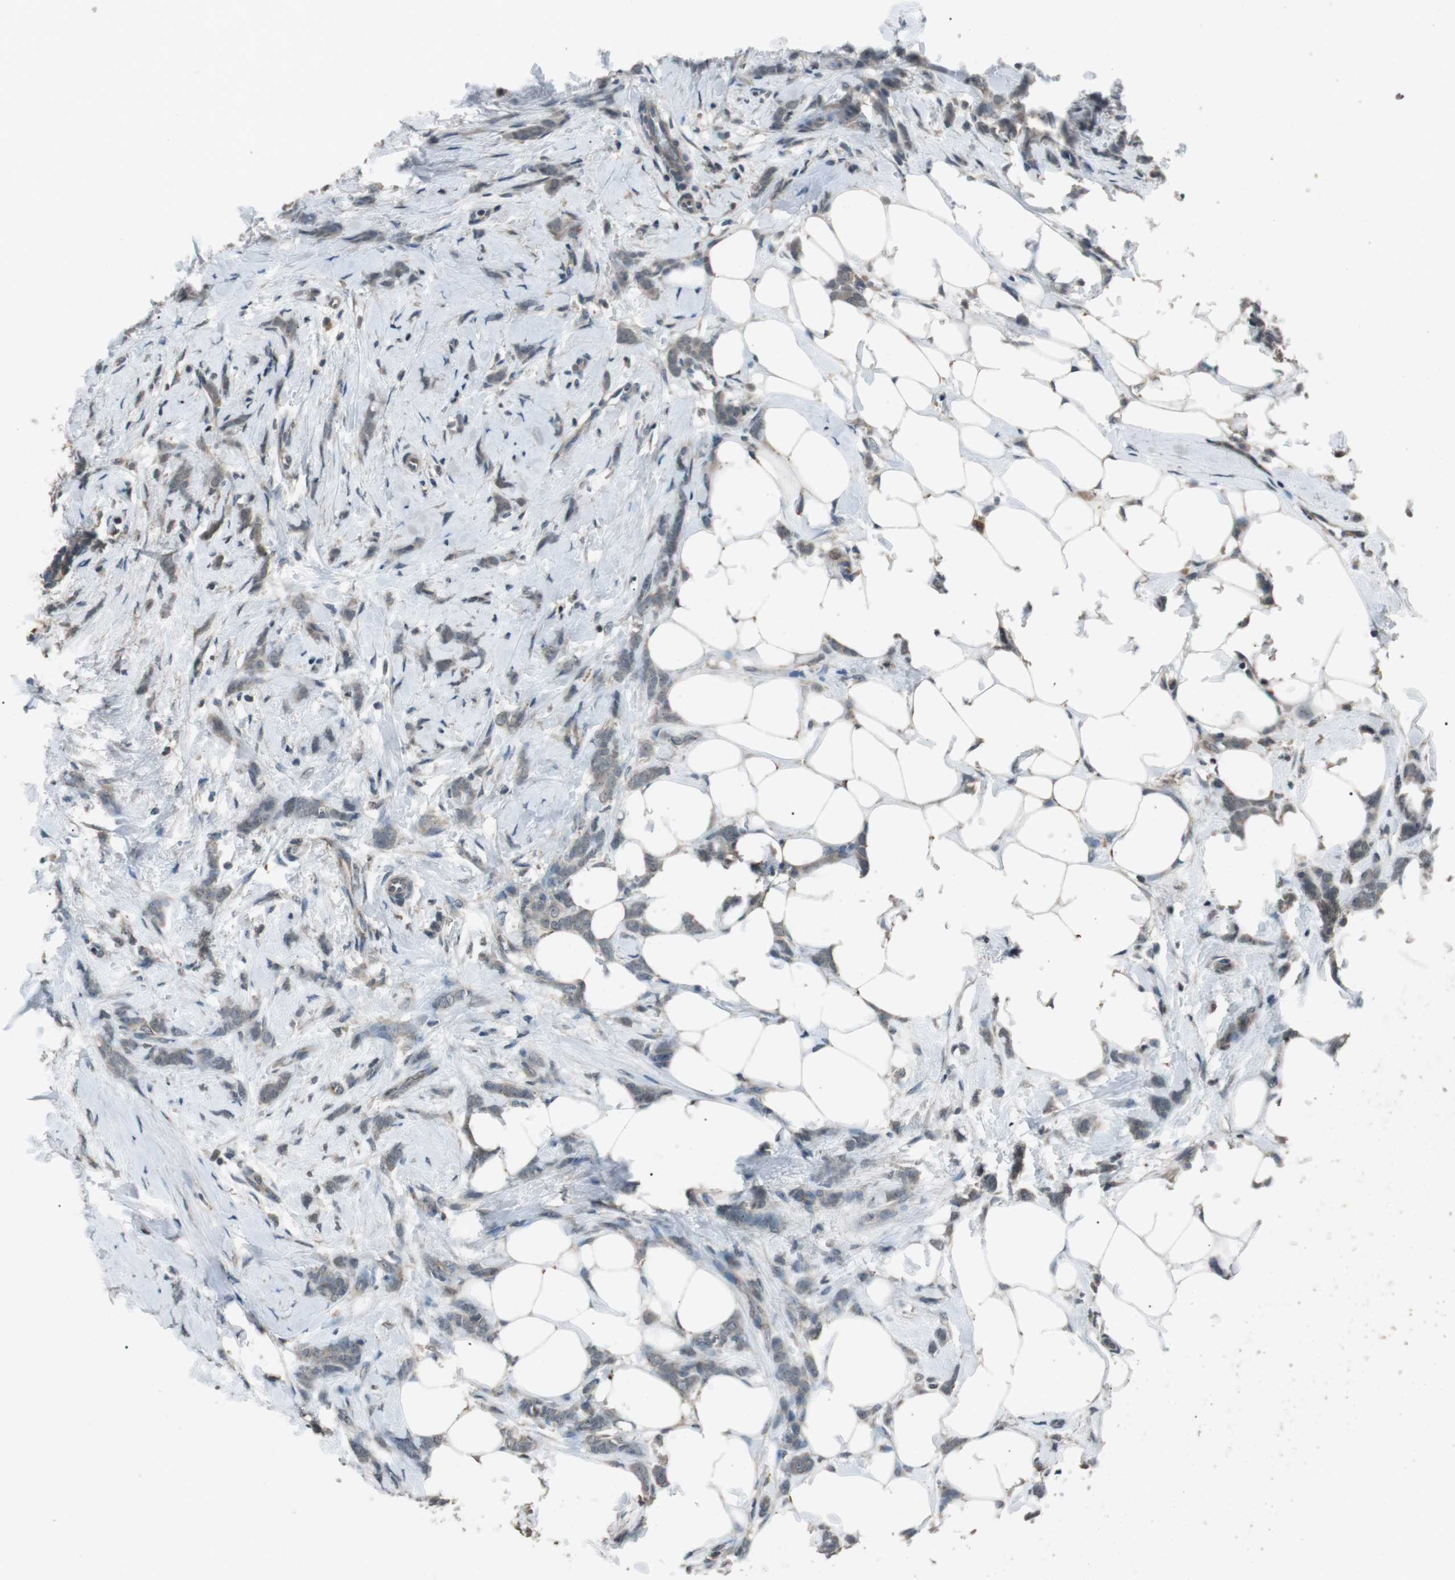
{"staining": {"intensity": "weak", "quantity": "<25%", "location": "cytoplasmic/membranous"}, "tissue": "breast cancer", "cell_type": "Tumor cells", "image_type": "cancer", "snomed": [{"axis": "morphology", "description": "Lobular carcinoma, in situ"}, {"axis": "morphology", "description": "Lobular carcinoma"}, {"axis": "topography", "description": "Breast"}], "caption": "Protein analysis of breast cancer (lobular carcinoma) reveals no significant positivity in tumor cells.", "gene": "NEK7", "patient": {"sex": "female", "age": 41}}